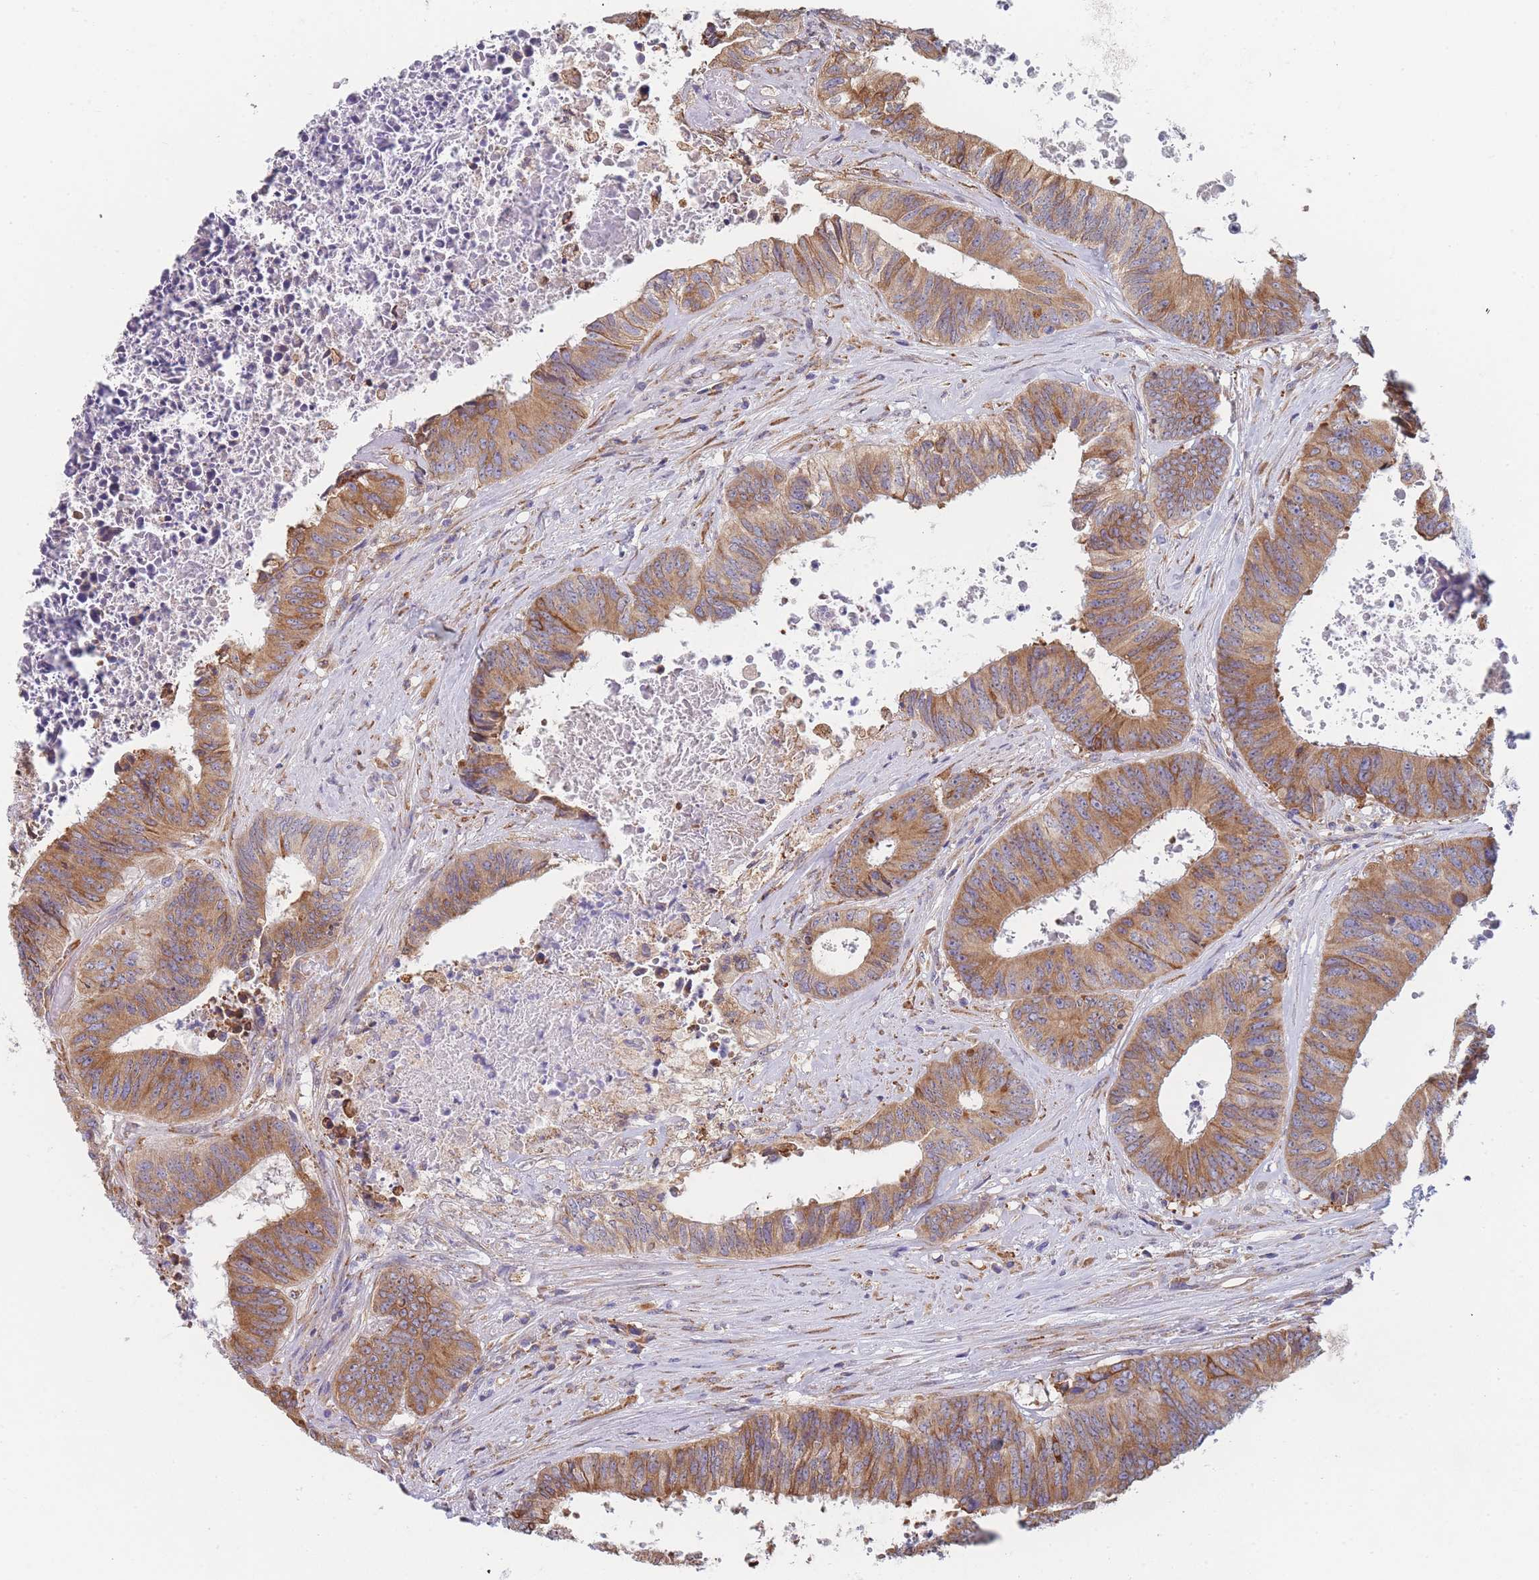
{"staining": {"intensity": "moderate", "quantity": ">75%", "location": "cytoplasmic/membranous"}, "tissue": "colorectal cancer", "cell_type": "Tumor cells", "image_type": "cancer", "snomed": [{"axis": "morphology", "description": "Adenocarcinoma, NOS"}, {"axis": "topography", "description": "Rectum"}], "caption": "This photomicrograph displays IHC staining of human colorectal adenocarcinoma, with medium moderate cytoplasmic/membranous expression in approximately >75% of tumor cells.", "gene": "OR7C2", "patient": {"sex": "male", "age": 72}}